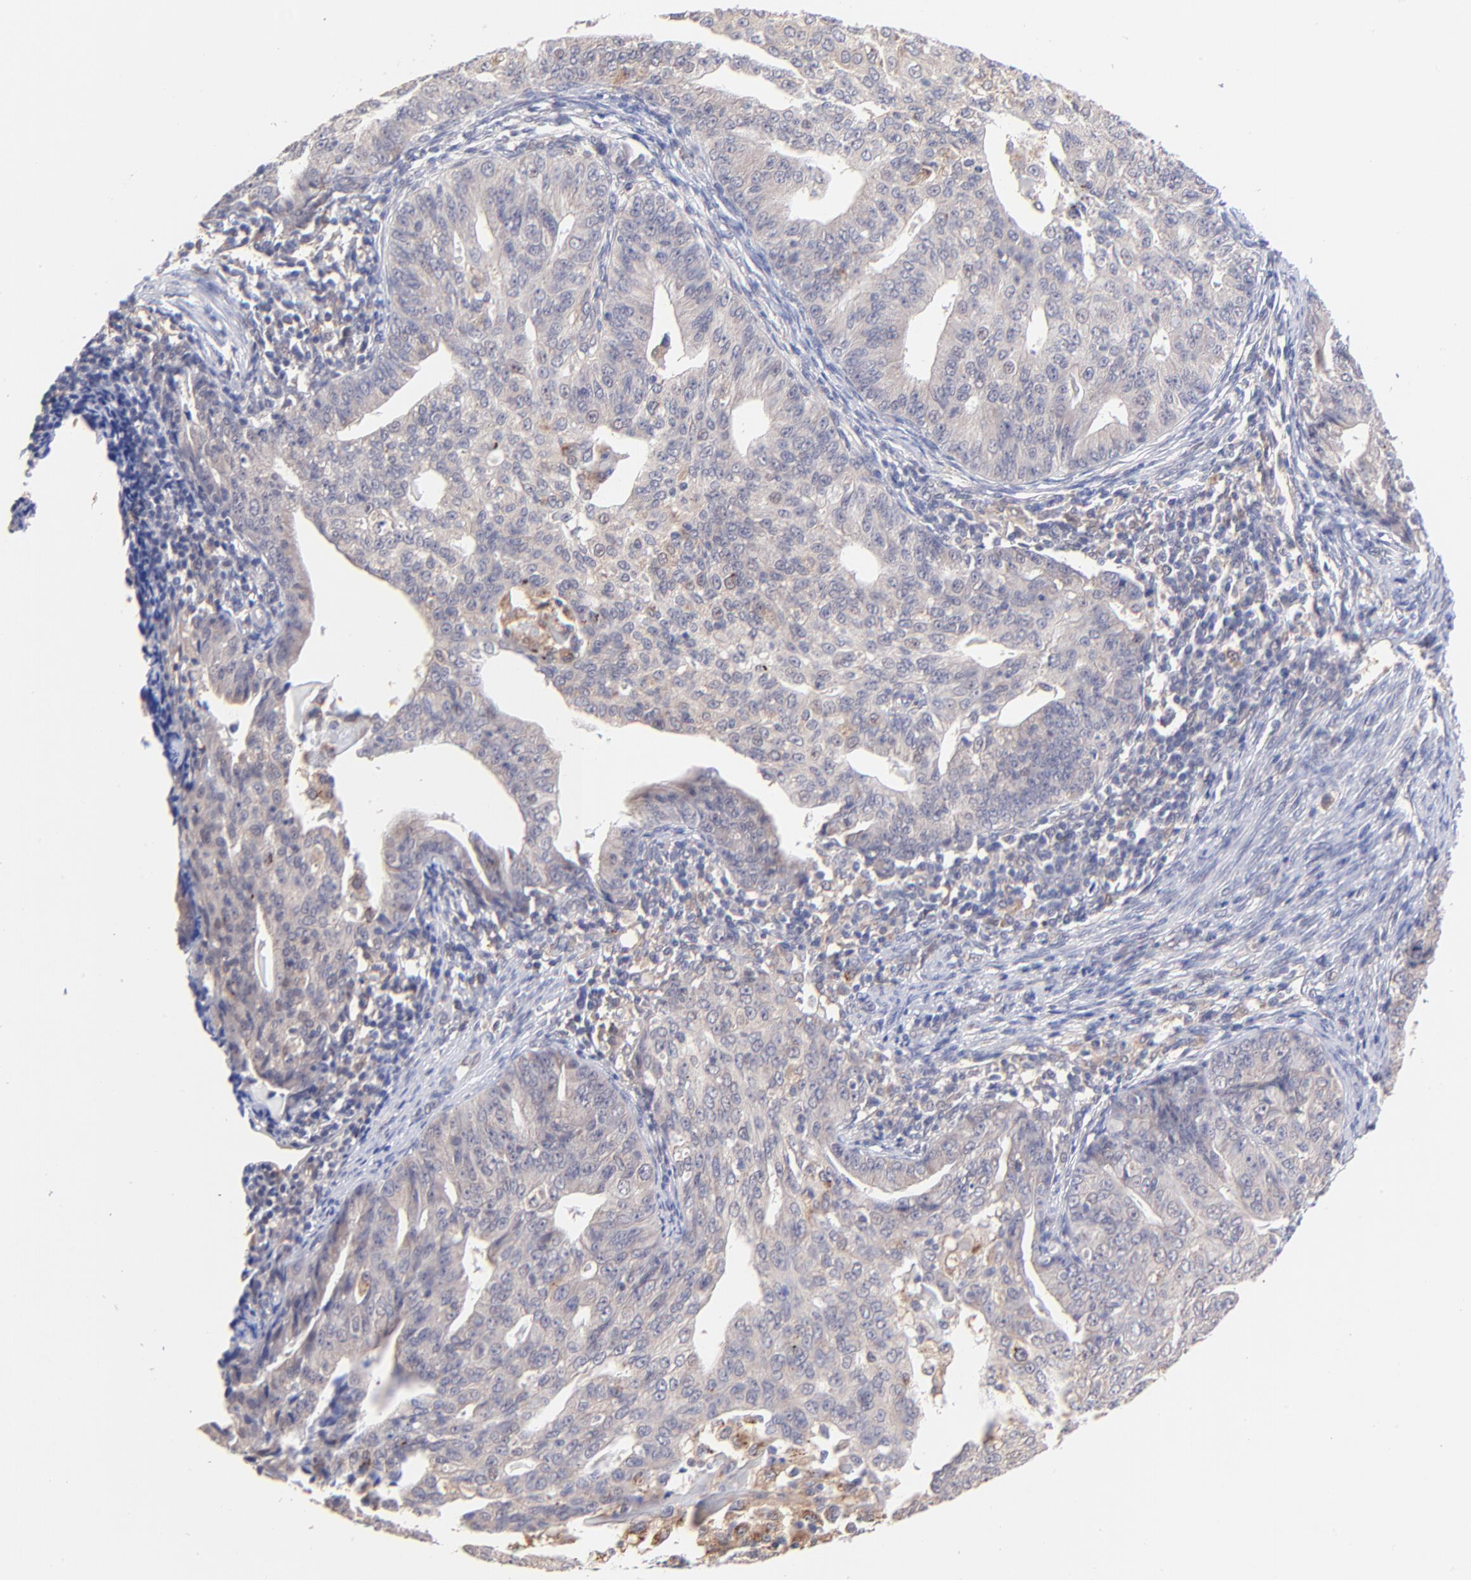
{"staining": {"intensity": "negative", "quantity": "none", "location": "none"}, "tissue": "endometrial cancer", "cell_type": "Tumor cells", "image_type": "cancer", "snomed": [{"axis": "morphology", "description": "Adenocarcinoma, NOS"}, {"axis": "topography", "description": "Endometrium"}], "caption": "DAB (3,3'-diaminobenzidine) immunohistochemical staining of endometrial cancer demonstrates no significant expression in tumor cells.", "gene": "ZNF747", "patient": {"sex": "female", "age": 56}}